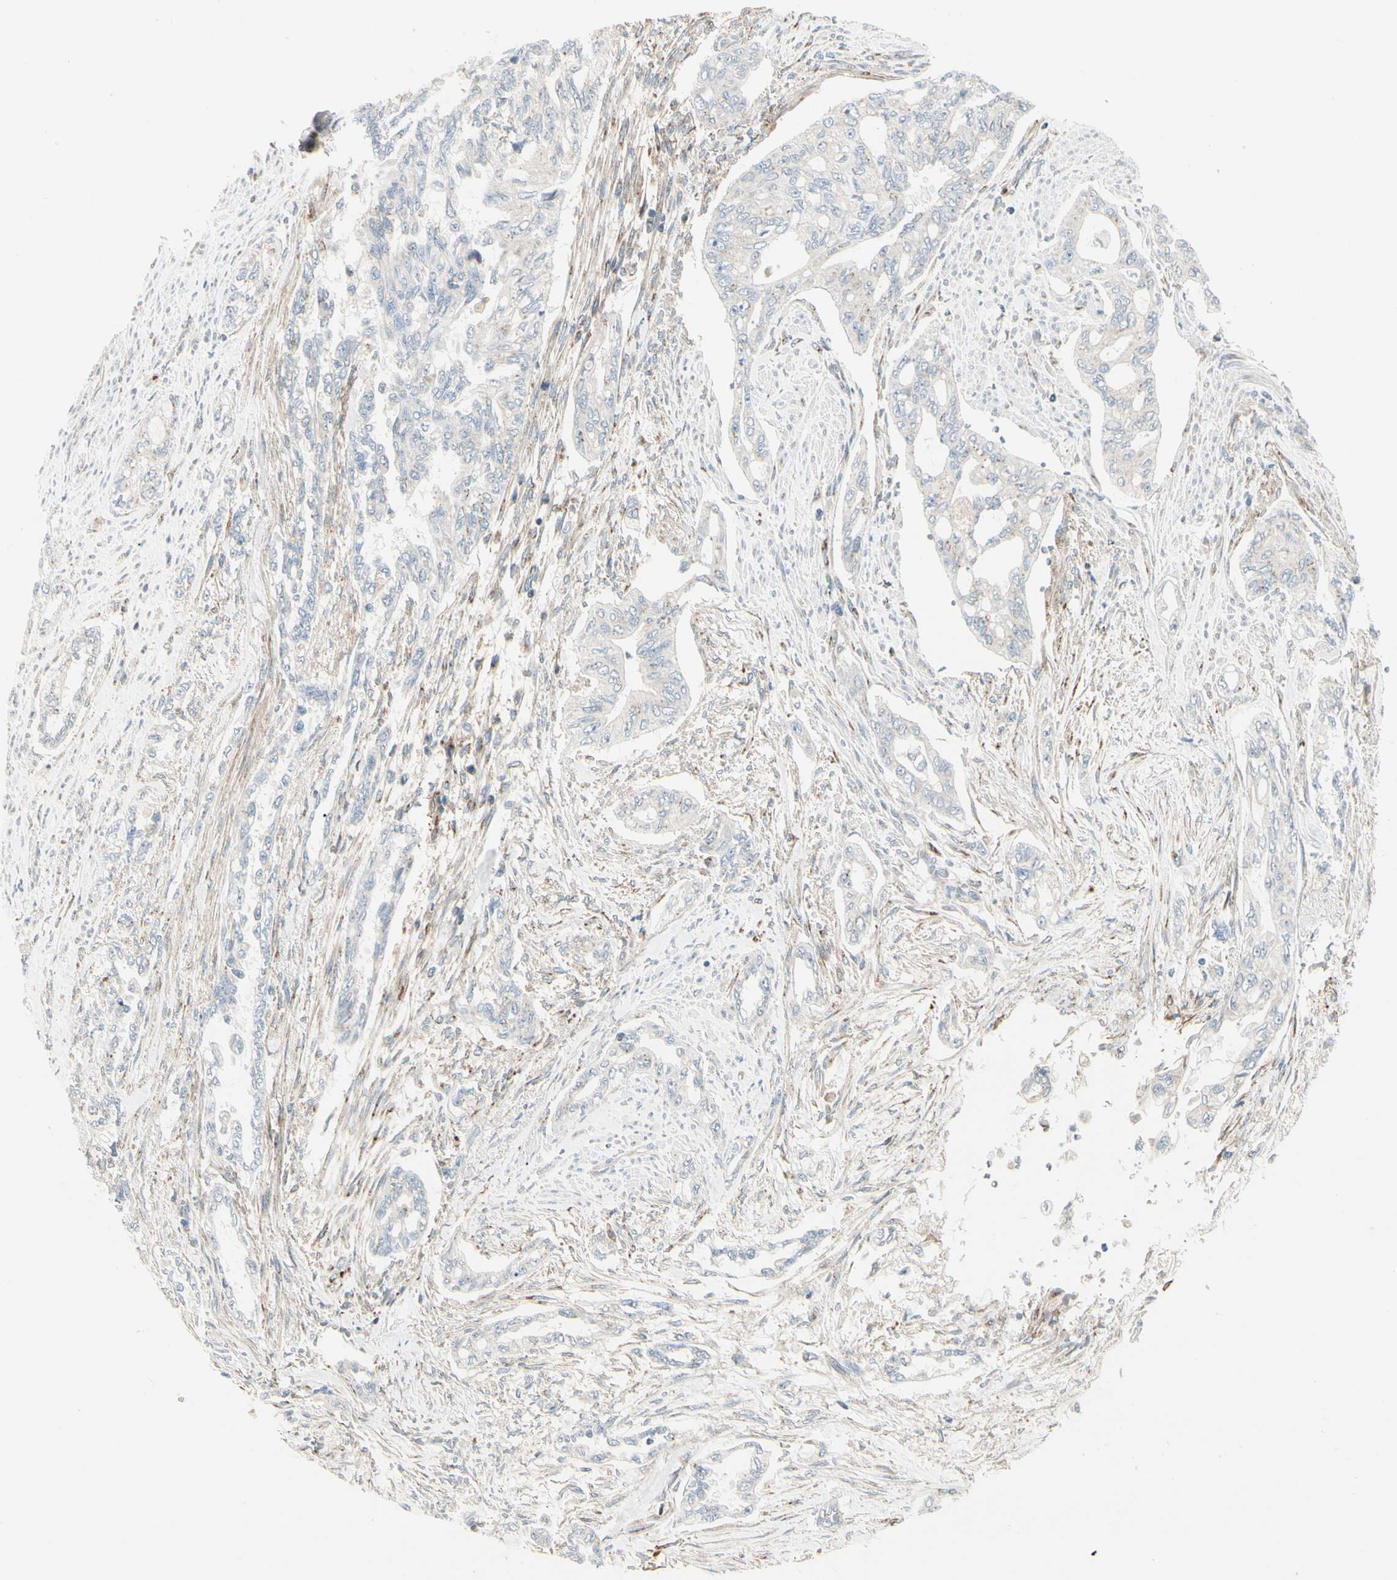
{"staining": {"intensity": "negative", "quantity": "none", "location": "none"}, "tissue": "pancreatic cancer", "cell_type": "Tumor cells", "image_type": "cancer", "snomed": [{"axis": "morphology", "description": "Normal tissue, NOS"}, {"axis": "topography", "description": "Pancreas"}], "caption": "Tumor cells show no significant protein expression in pancreatic cancer.", "gene": "ABCA3", "patient": {"sex": "male", "age": 42}}